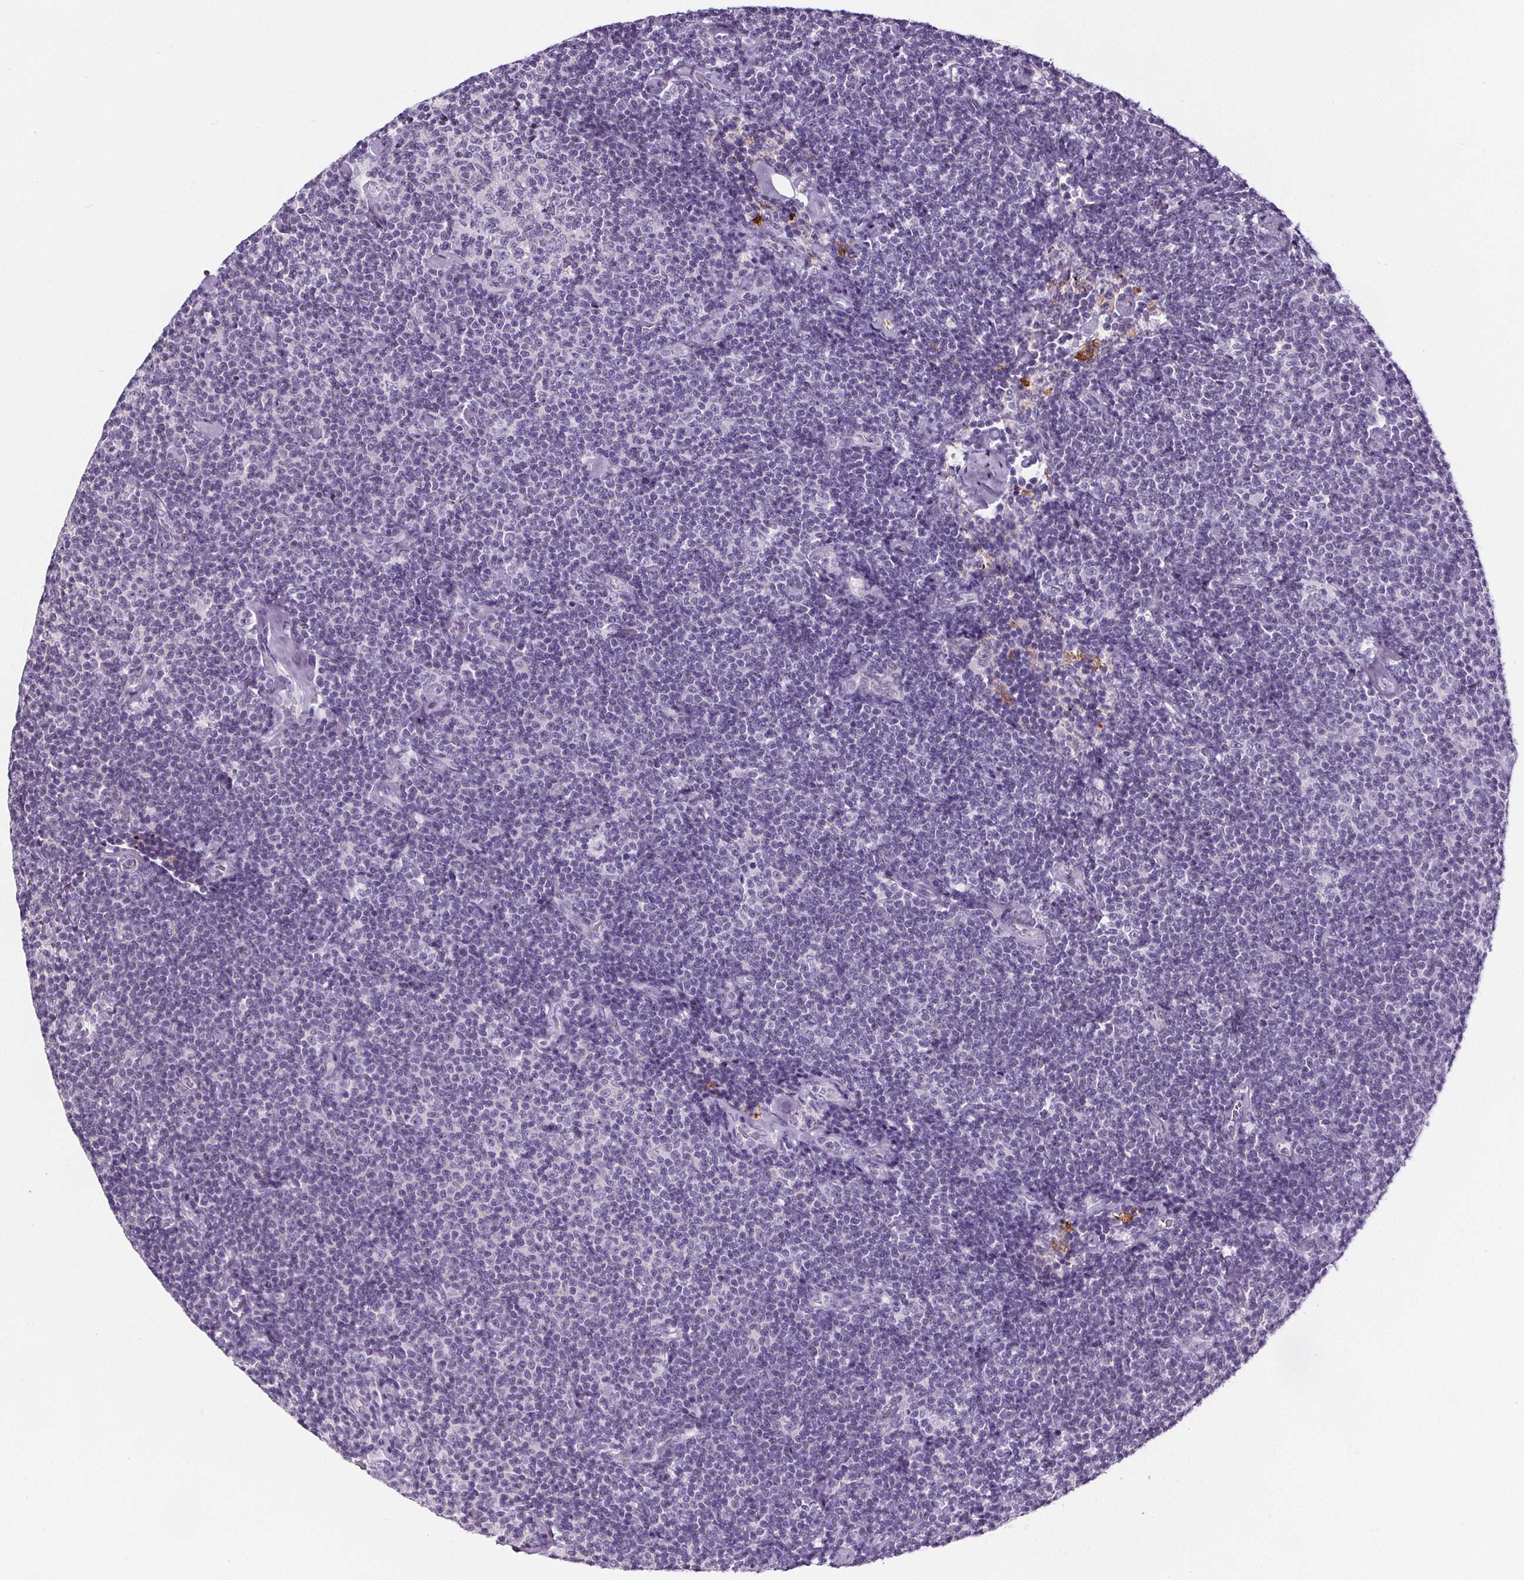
{"staining": {"intensity": "negative", "quantity": "none", "location": "none"}, "tissue": "lymphoma", "cell_type": "Tumor cells", "image_type": "cancer", "snomed": [{"axis": "morphology", "description": "Malignant lymphoma, non-Hodgkin's type, Low grade"}, {"axis": "topography", "description": "Lymph node"}], "caption": "Immunohistochemistry micrograph of human lymphoma stained for a protein (brown), which reveals no positivity in tumor cells.", "gene": "CD5L", "patient": {"sex": "male", "age": 81}}